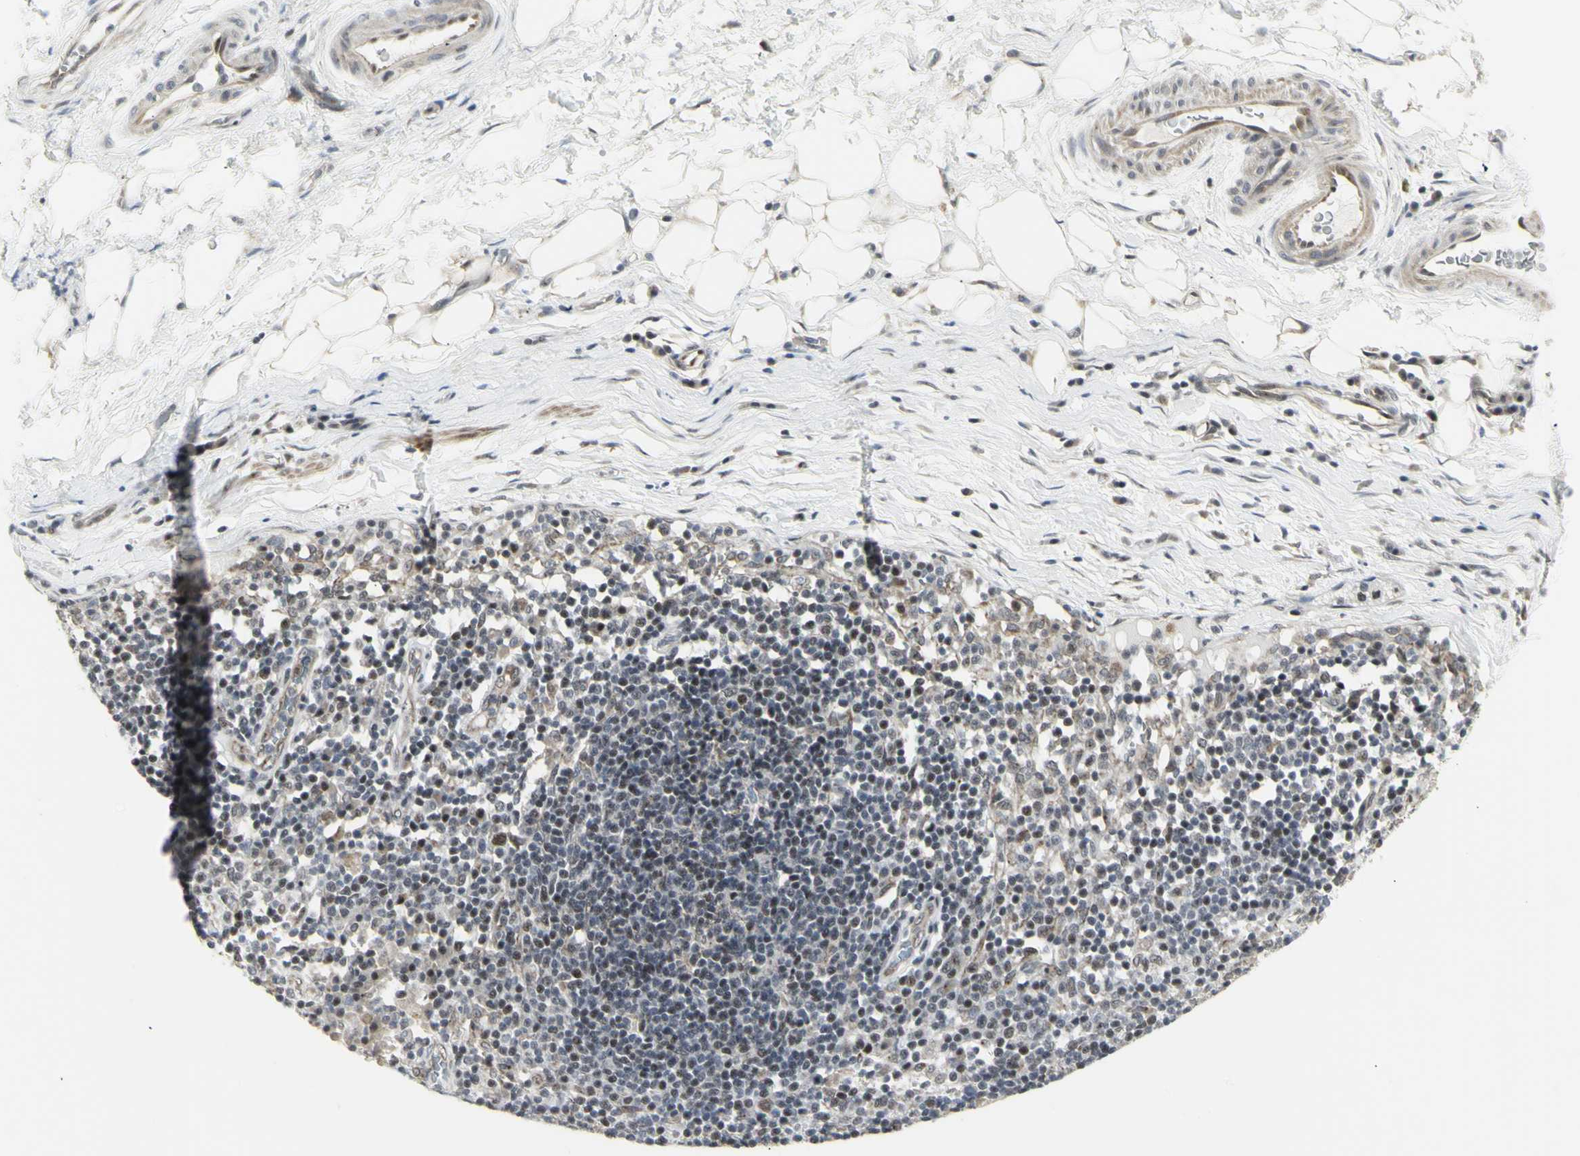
{"staining": {"intensity": "weak", "quantity": ">75%", "location": "cytoplasmic/membranous,nuclear"}, "tissue": "adipose tissue", "cell_type": "Adipocytes", "image_type": "normal", "snomed": [{"axis": "morphology", "description": "Normal tissue, NOS"}, {"axis": "morphology", "description": "Adenocarcinoma, NOS"}, {"axis": "topography", "description": "Esophagus"}], "caption": "Protein analysis of unremarkable adipose tissue displays weak cytoplasmic/membranous,nuclear staining in about >75% of adipocytes. (brown staining indicates protein expression, while blue staining denotes nuclei).", "gene": "DHRS7B", "patient": {"sex": "male", "age": 62}}